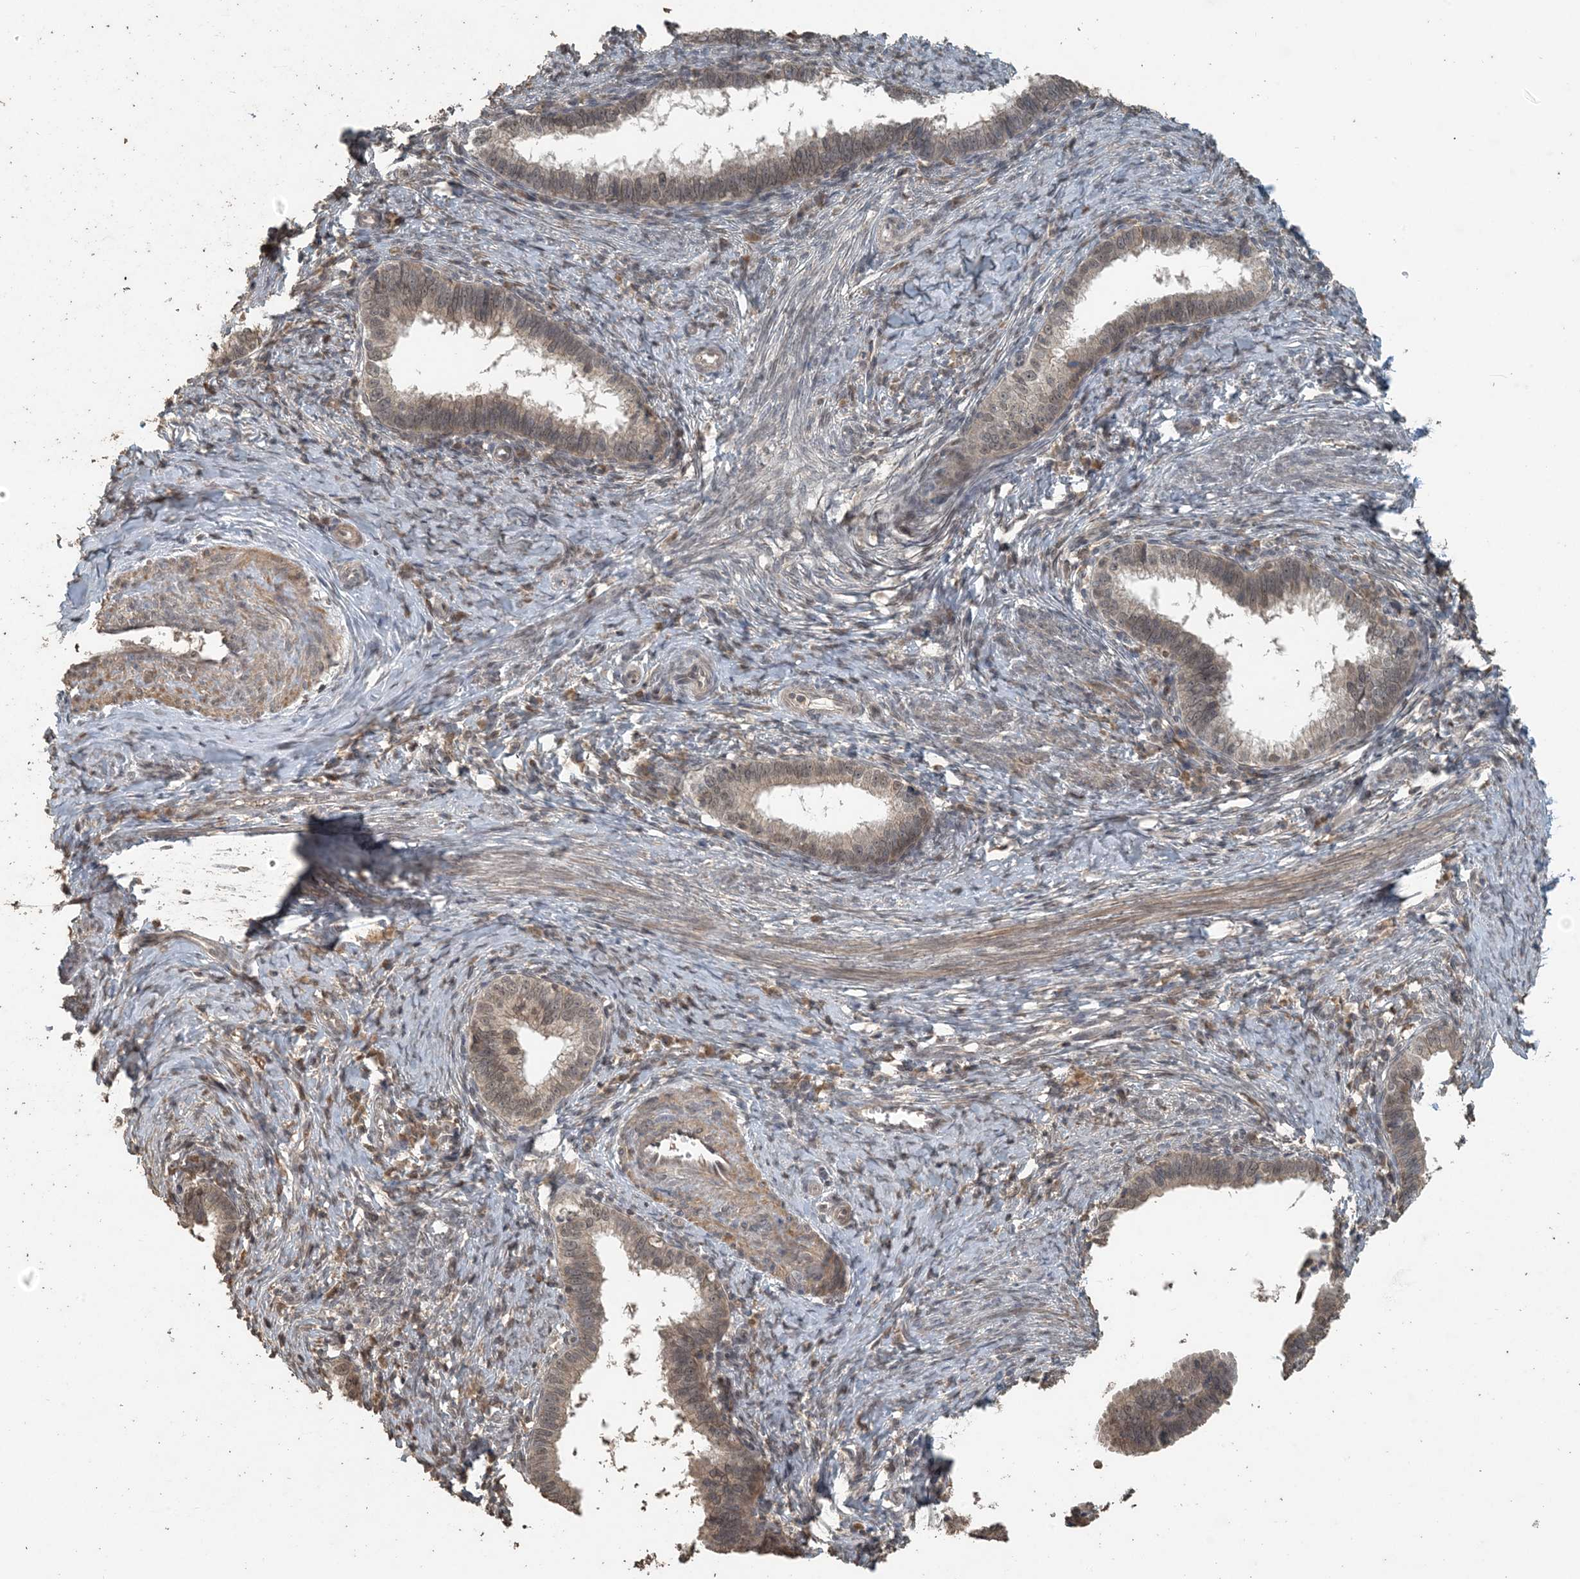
{"staining": {"intensity": "weak", "quantity": "25%-75%", "location": "nuclear"}, "tissue": "cervical cancer", "cell_type": "Tumor cells", "image_type": "cancer", "snomed": [{"axis": "morphology", "description": "Adenocarcinoma, NOS"}, {"axis": "topography", "description": "Cervix"}], "caption": "Weak nuclear protein staining is appreciated in approximately 25%-75% of tumor cells in adenocarcinoma (cervical).", "gene": "ZC3H12A", "patient": {"sex": "female", "age": 36}}